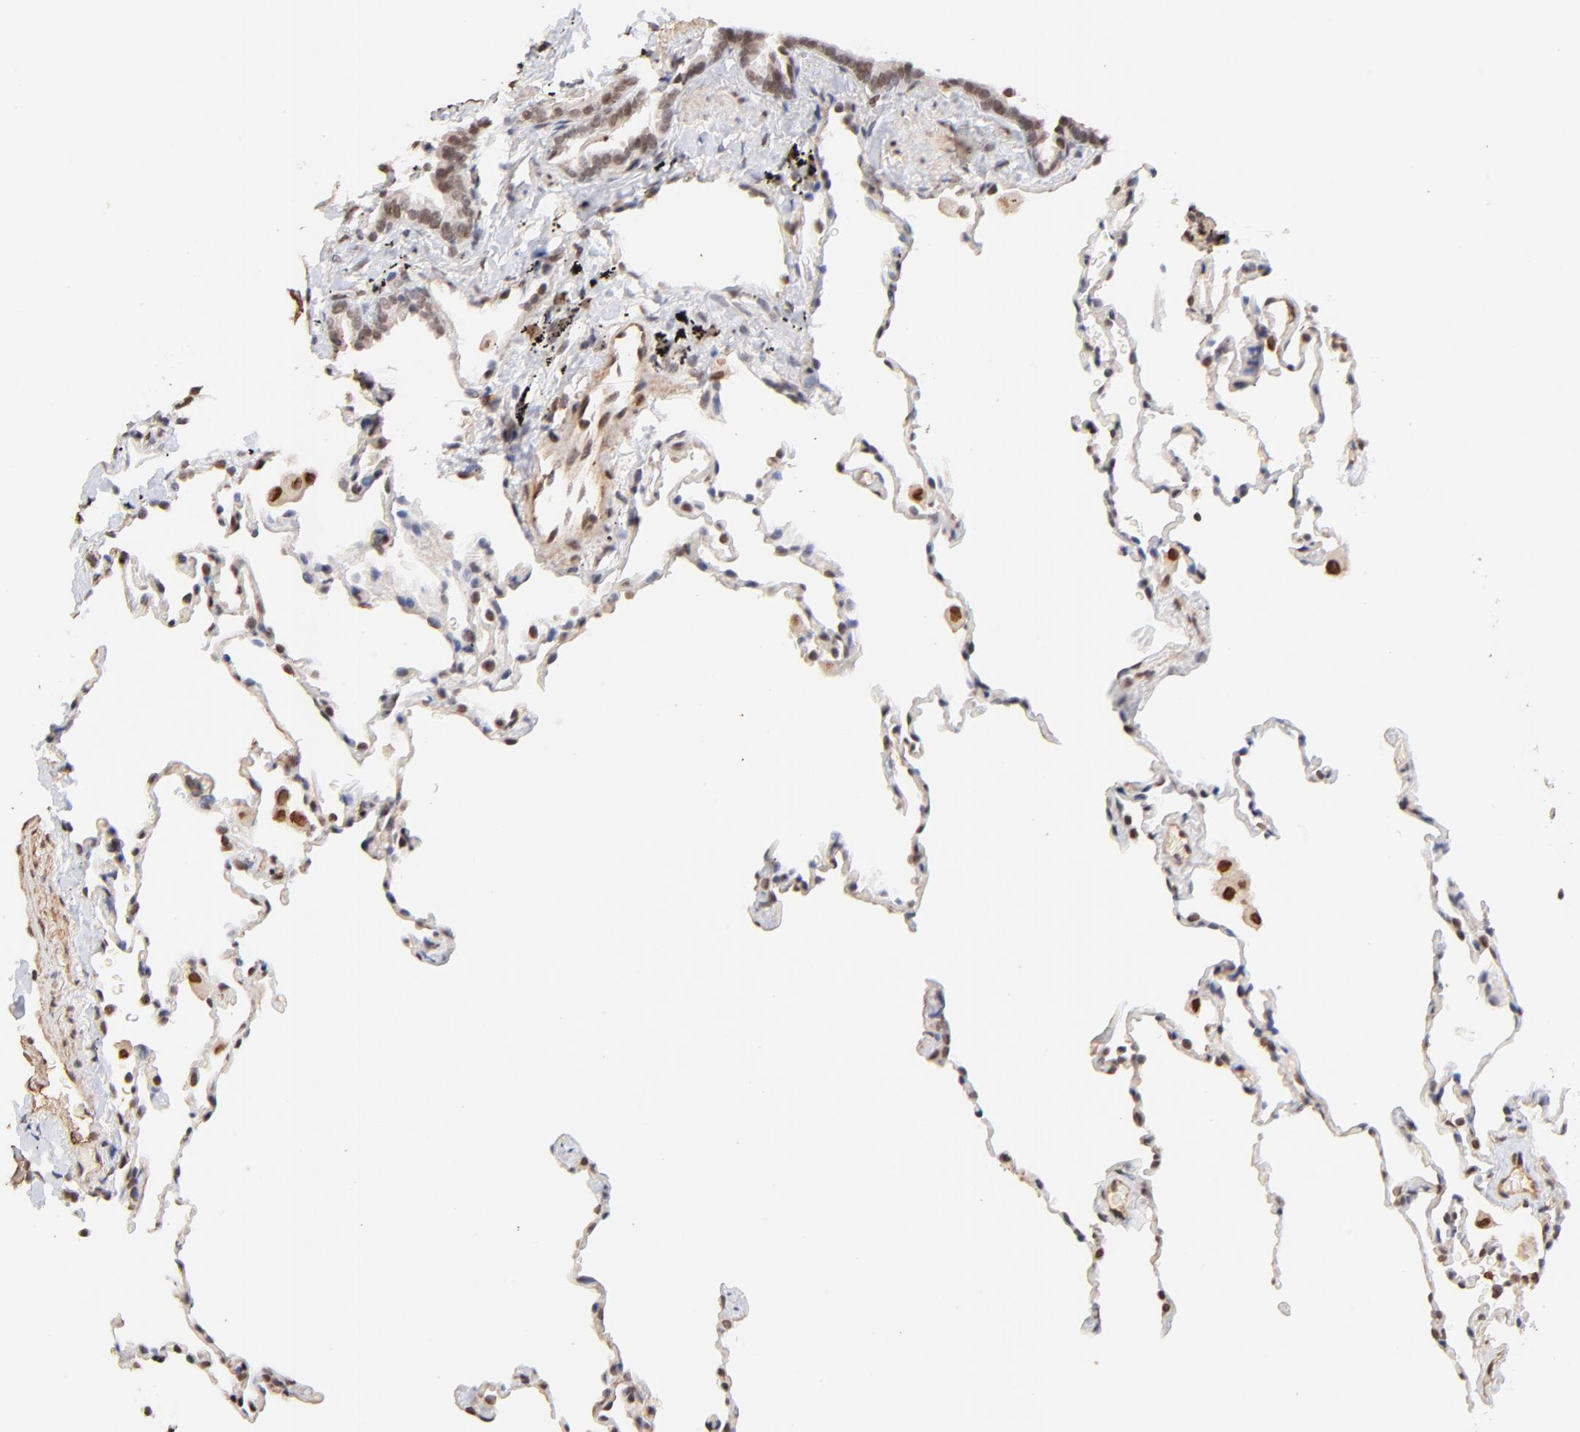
{"staining": {"intensity": "weak", "quantity": "25%-75%", "location": "nuclear"}, "tissue": "lung", "cell_type": "Alveolar cells", "image_type": "normal", "snomed": [{"axis": "morphology", "description": "Normal tissue, NOS"}, {"axis": "morphology", "description": "Soft tissue tumor metastatic"}, {"axis": "topography", "description": "Lung"}], "caption": "Brown immunohistochemical staining in unremarkable human lung shows weak nuclear positivity in approximately 25%-75% of alveolar cells. Using DAB (brown) and hematoxylin (blue) stains, captured at high magnification using brightfield microscopy.", "gene": "ZFP92", "patient": {"sex": "male", "age": 59}}